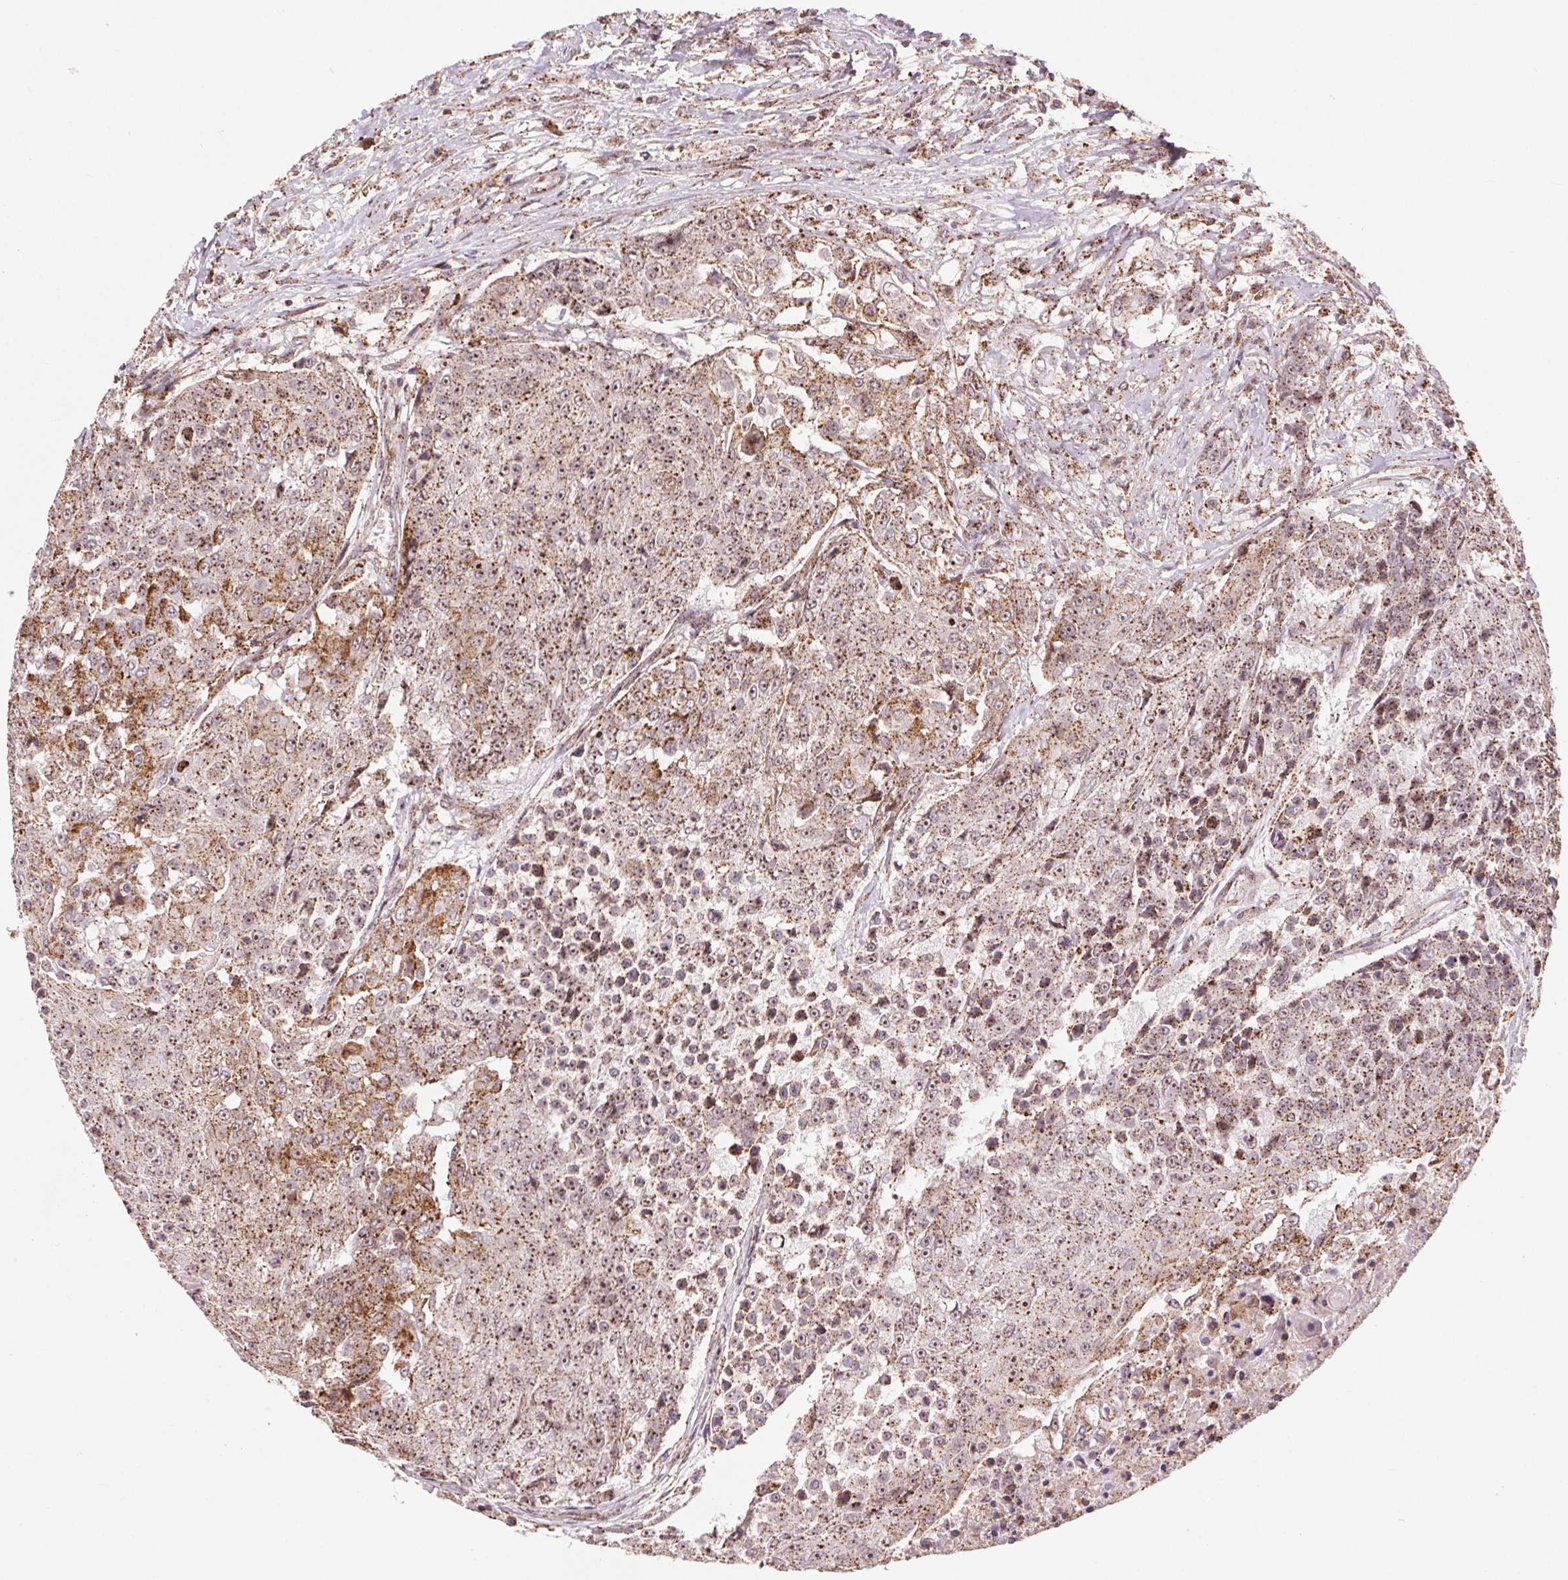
{"staining": {"intensity": "moderate", "quantity": ">75%", "location": "cytoplasmic/membranous,nuclear"}, "tissue": "urothelial cancer", "cell_type": "Tumor cells", "image_type": "cancer", "snomed": [{"axis": "morphology", "description": "Urothelial carcinoma, High grade"}, {"axis": "topography", "description": "Urinary bladder"}], "caption": "A brown stain labels moderate cytoplasmic/membranous and nuclear staining of a protein in urothelial cancer tumor cells.", "gene": "CHMP4B", "patient": {"sex": "female", "age": 63}}